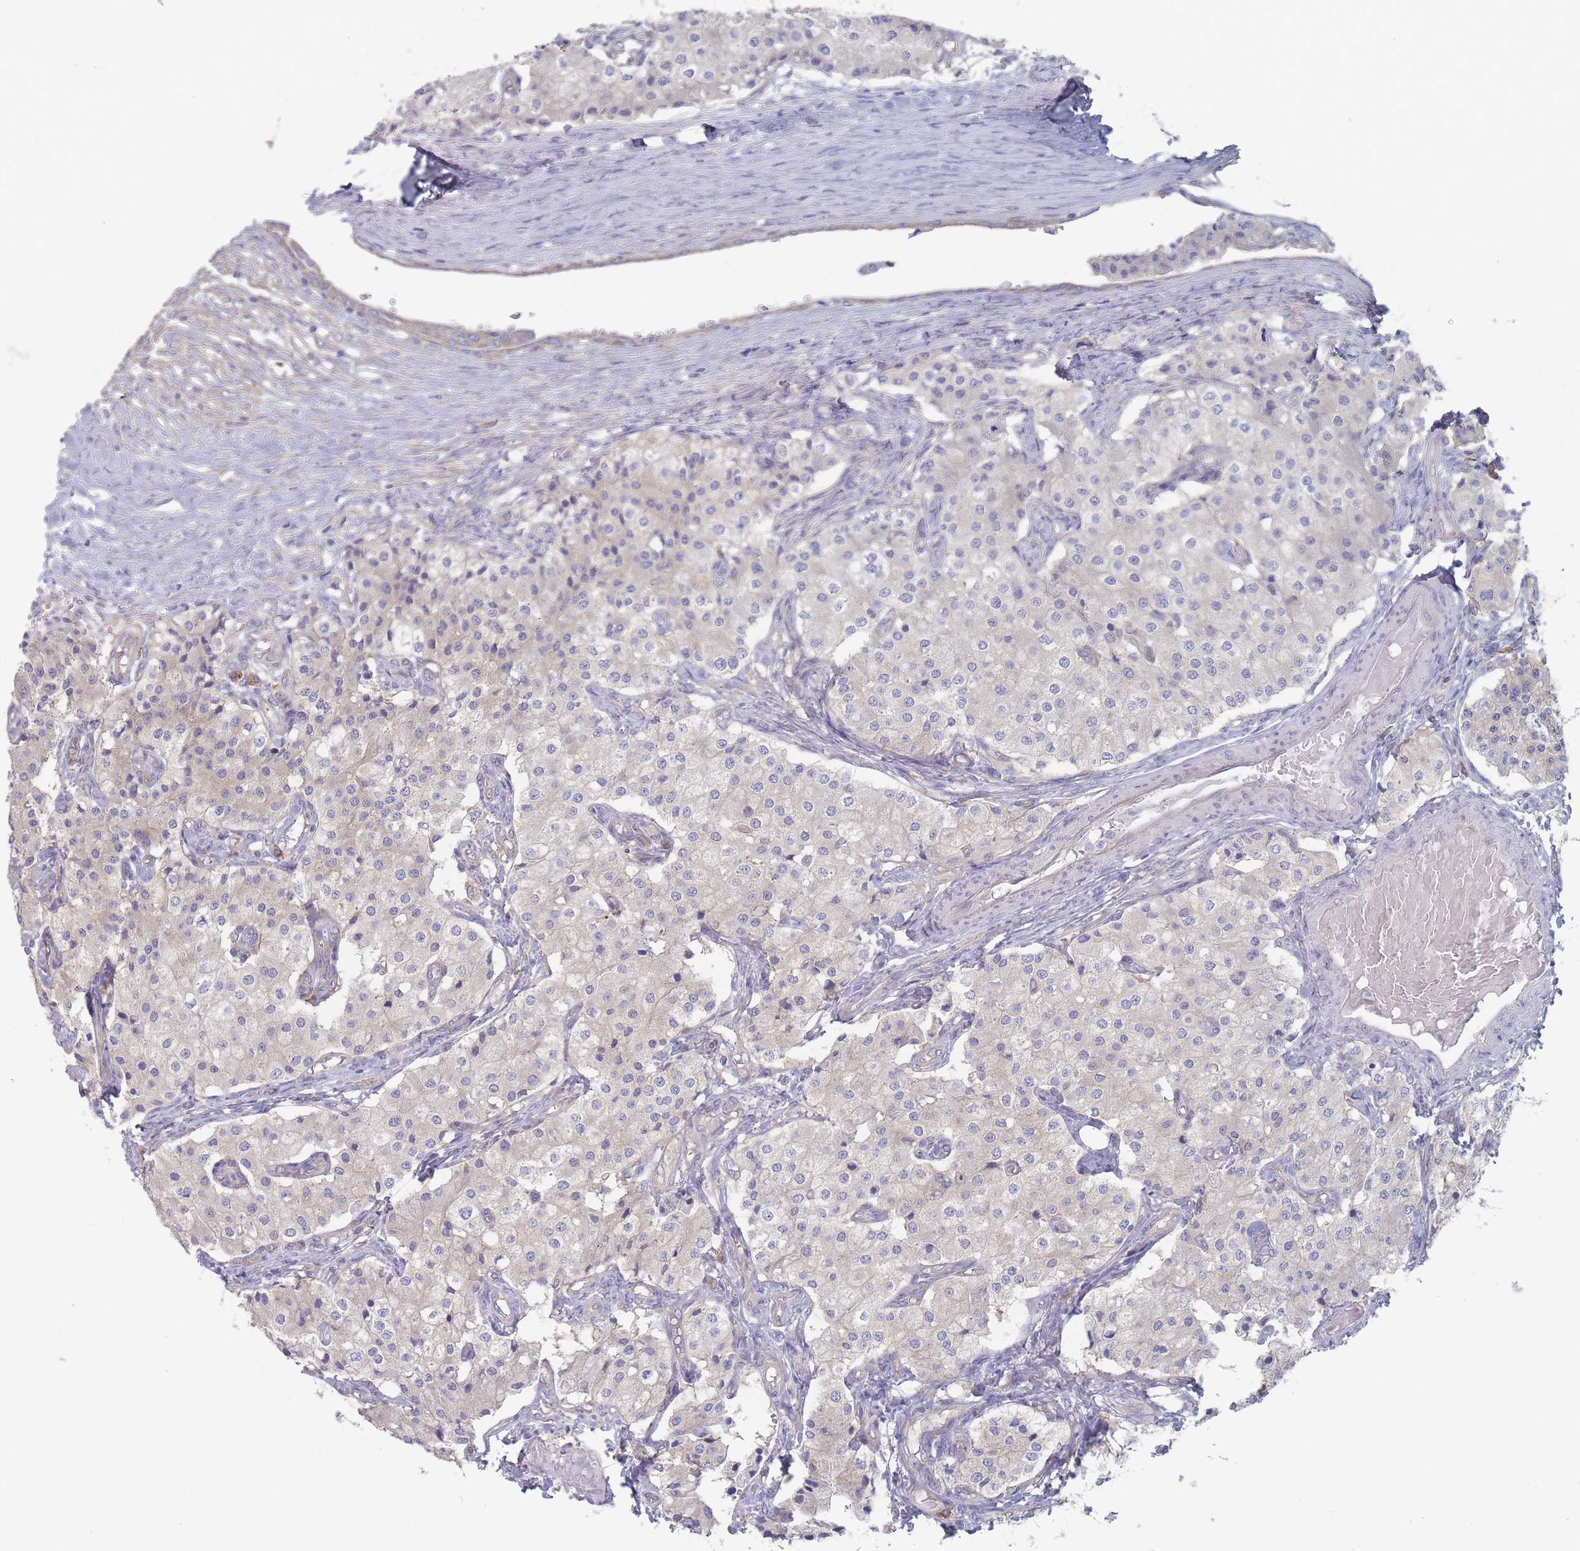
{"staining": {"intensity": "negative", "quantity": "none", "location": "none"}, "tissue": "carcinoid", "cell_type": "Tumor cells", "image_type": "cancer", "snomed": [{"axis": "morphology", "description": "Carcinoid, malignant, NOS"}, {"axis": "topography", "description": "Colon"}], "caption": "This is an immunohistochemistry histopathology image of malignant carcinoid. There is no staining in tumor cells.", "gene": "EFCC1", "patient": {"sex": "female", "age": 52}}